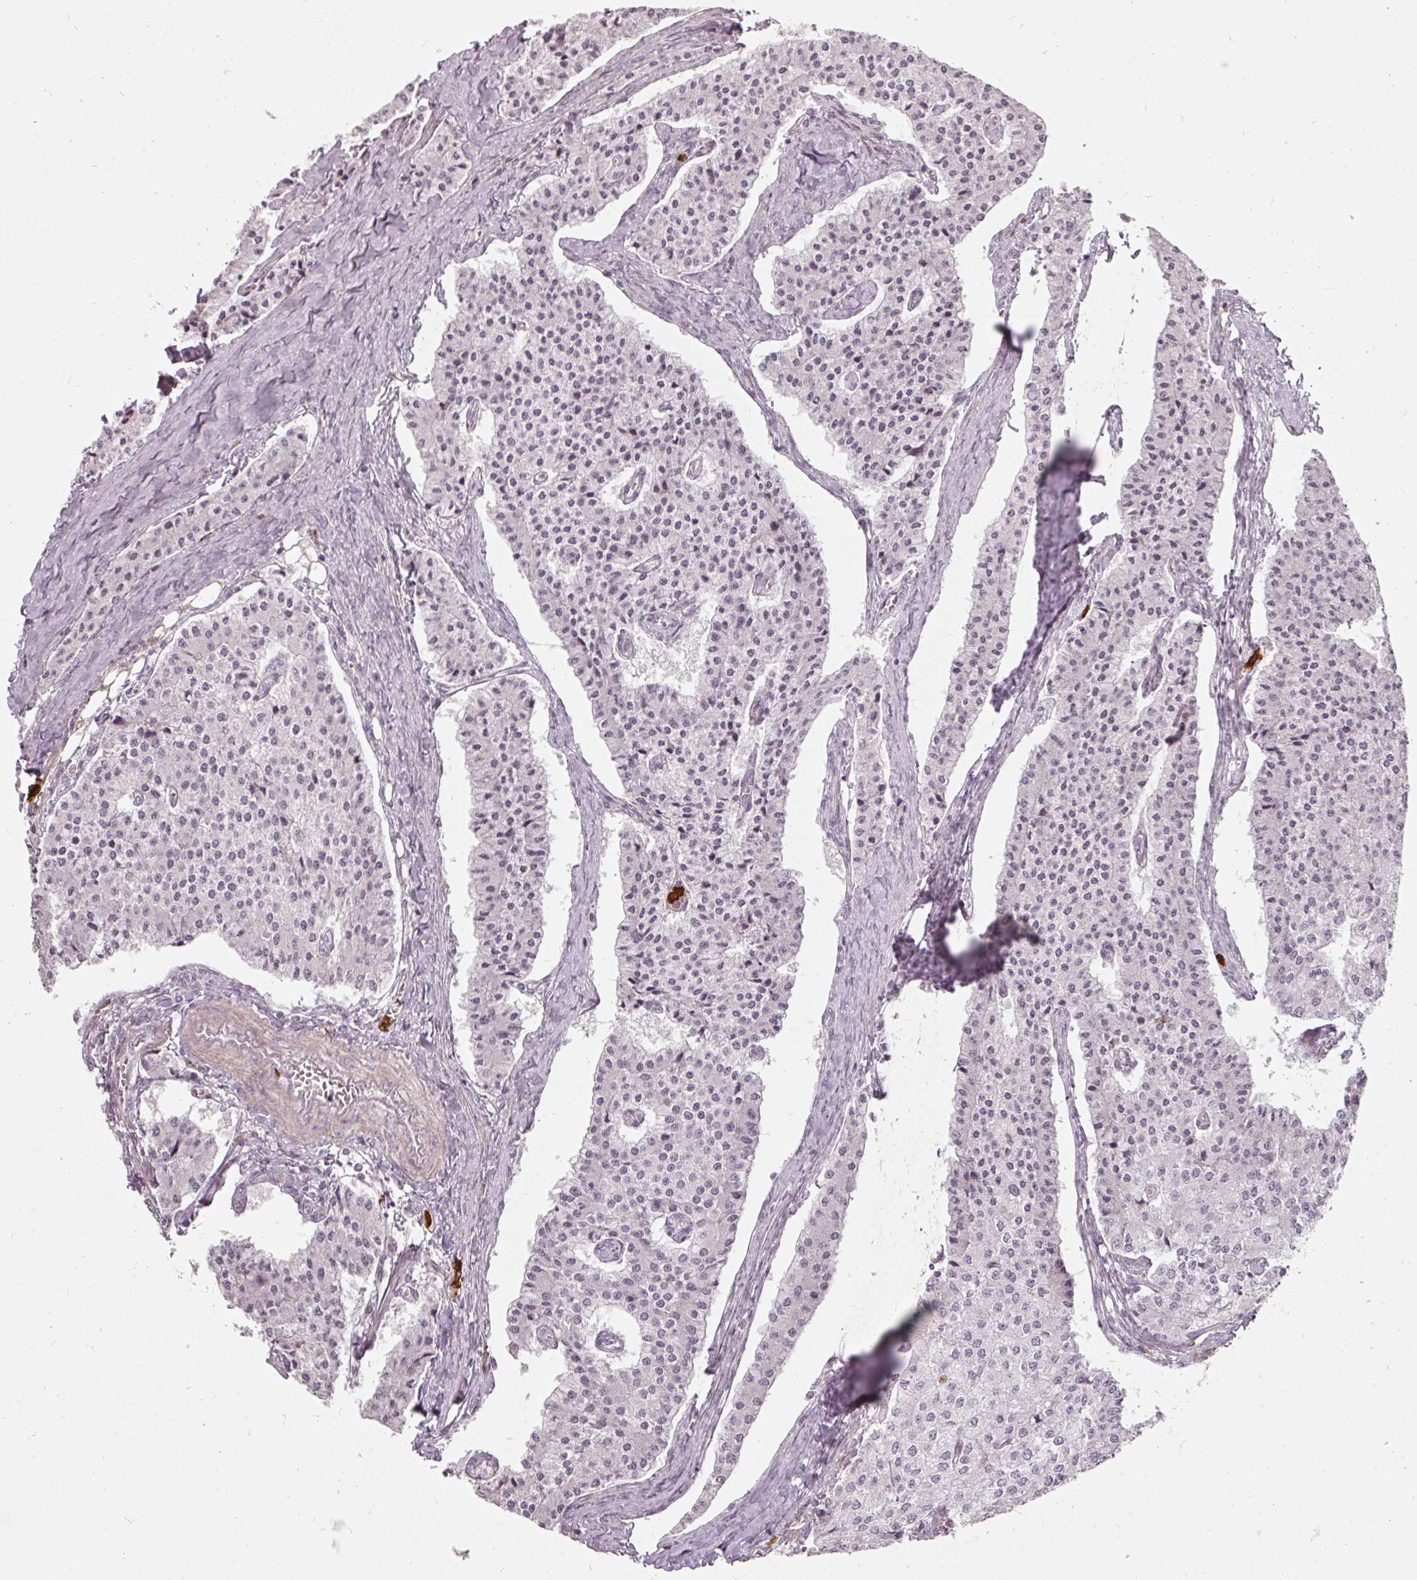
{"staining": {"intensity": "negative", "quantity": "none", "location": "none"}, "tissue": "carcinoid", "cell_type": "Tumor cells", "image_type": "cancer", "snomed": [{"axis": "morphology", "description": "Carcinoid, malignant, NOS"}, {"axis": "topography", "description": "Colon"}], "caption": "Immunohistochemistry (IHC) of human carcinoid displays no staining in tumor cells.", "gene": "BIK", "patient": {"sex": "female", "age": 52}}